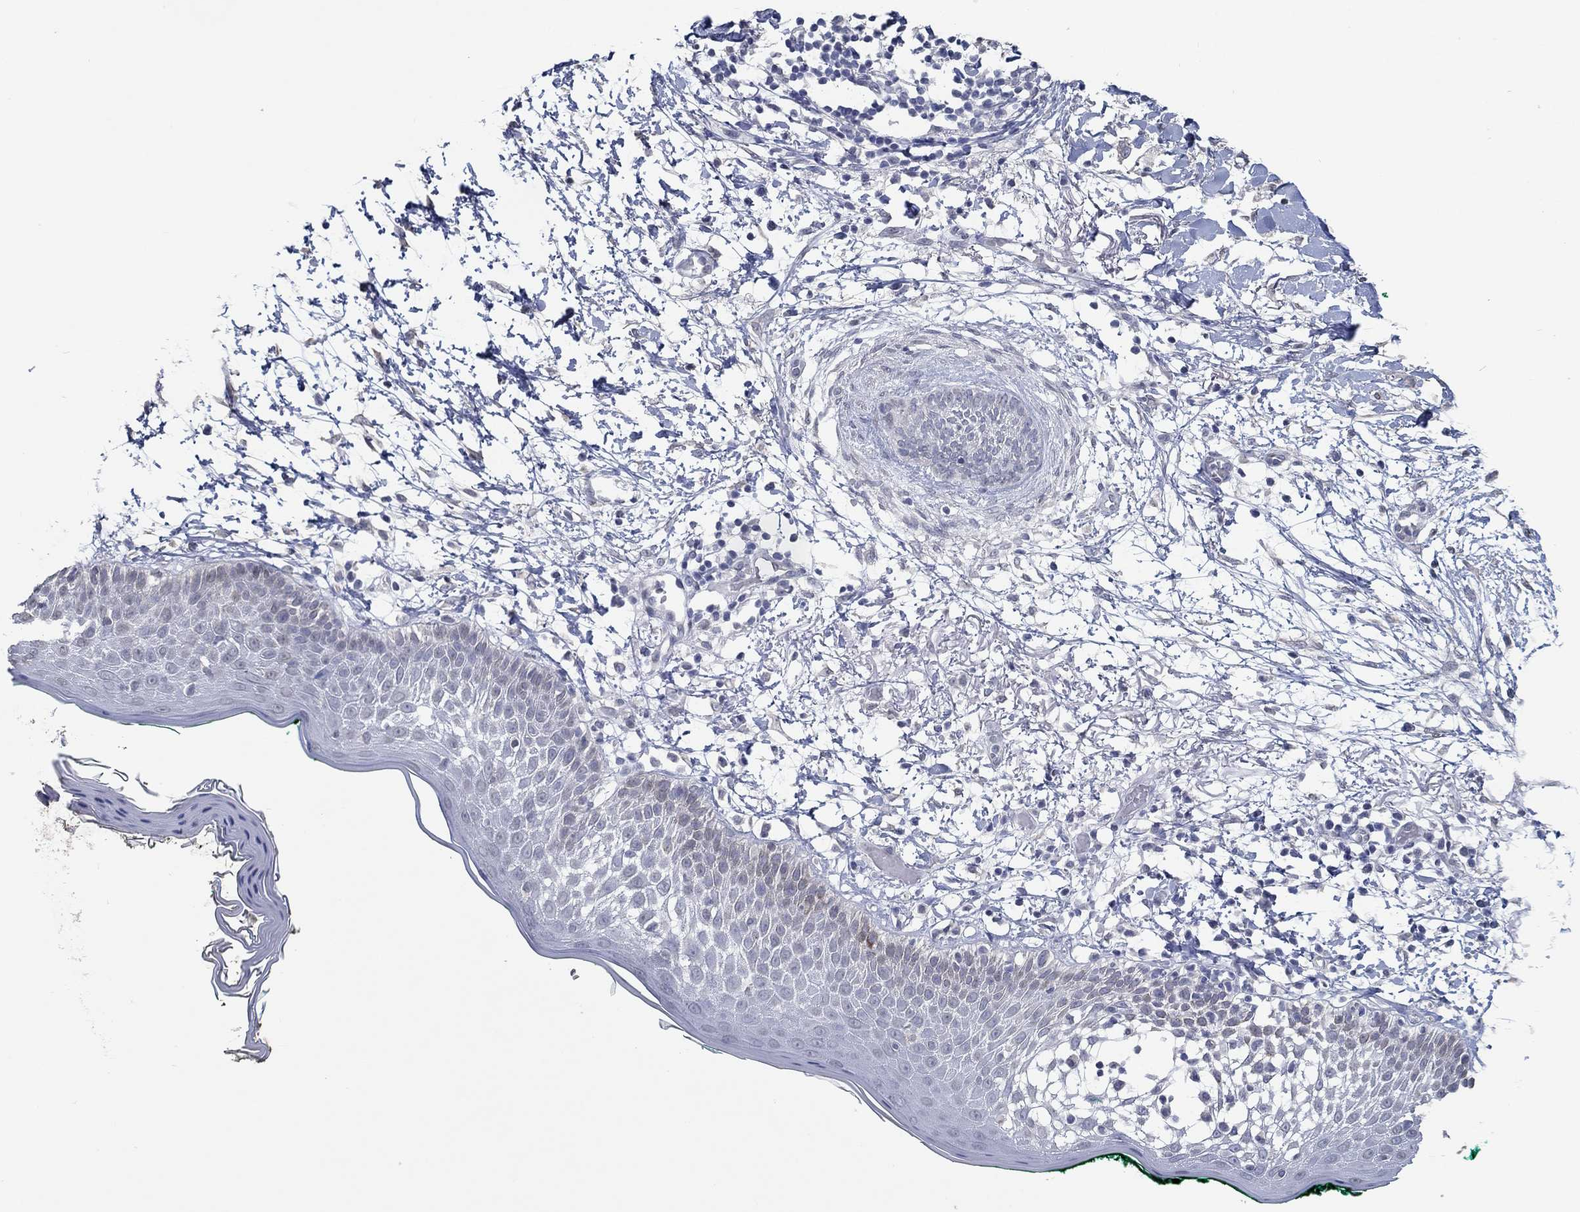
{"staining": {"intensity": "negative", "quantity": "none", "location": "none"}, "tissue": "skin cancer", "cell_type": "Tumor cells", "image_type": "cancer", "snomed": [{"axis": "morphology", "description": "Normal tissue, NOS"}, {"axis": "morphology", "description": "Basal cell carcinoma"}, {"axis": "topography", "description": "Skin"}], "caption": "An immunohistochemistry histopathology image of skin cancer (basal cell carcinoma) is shown. There is no staining in tumor cells of skin cancer (basal cell carcinoma).", "gene": "NUP155", "patient": {"sex": "male", "age": 84}}